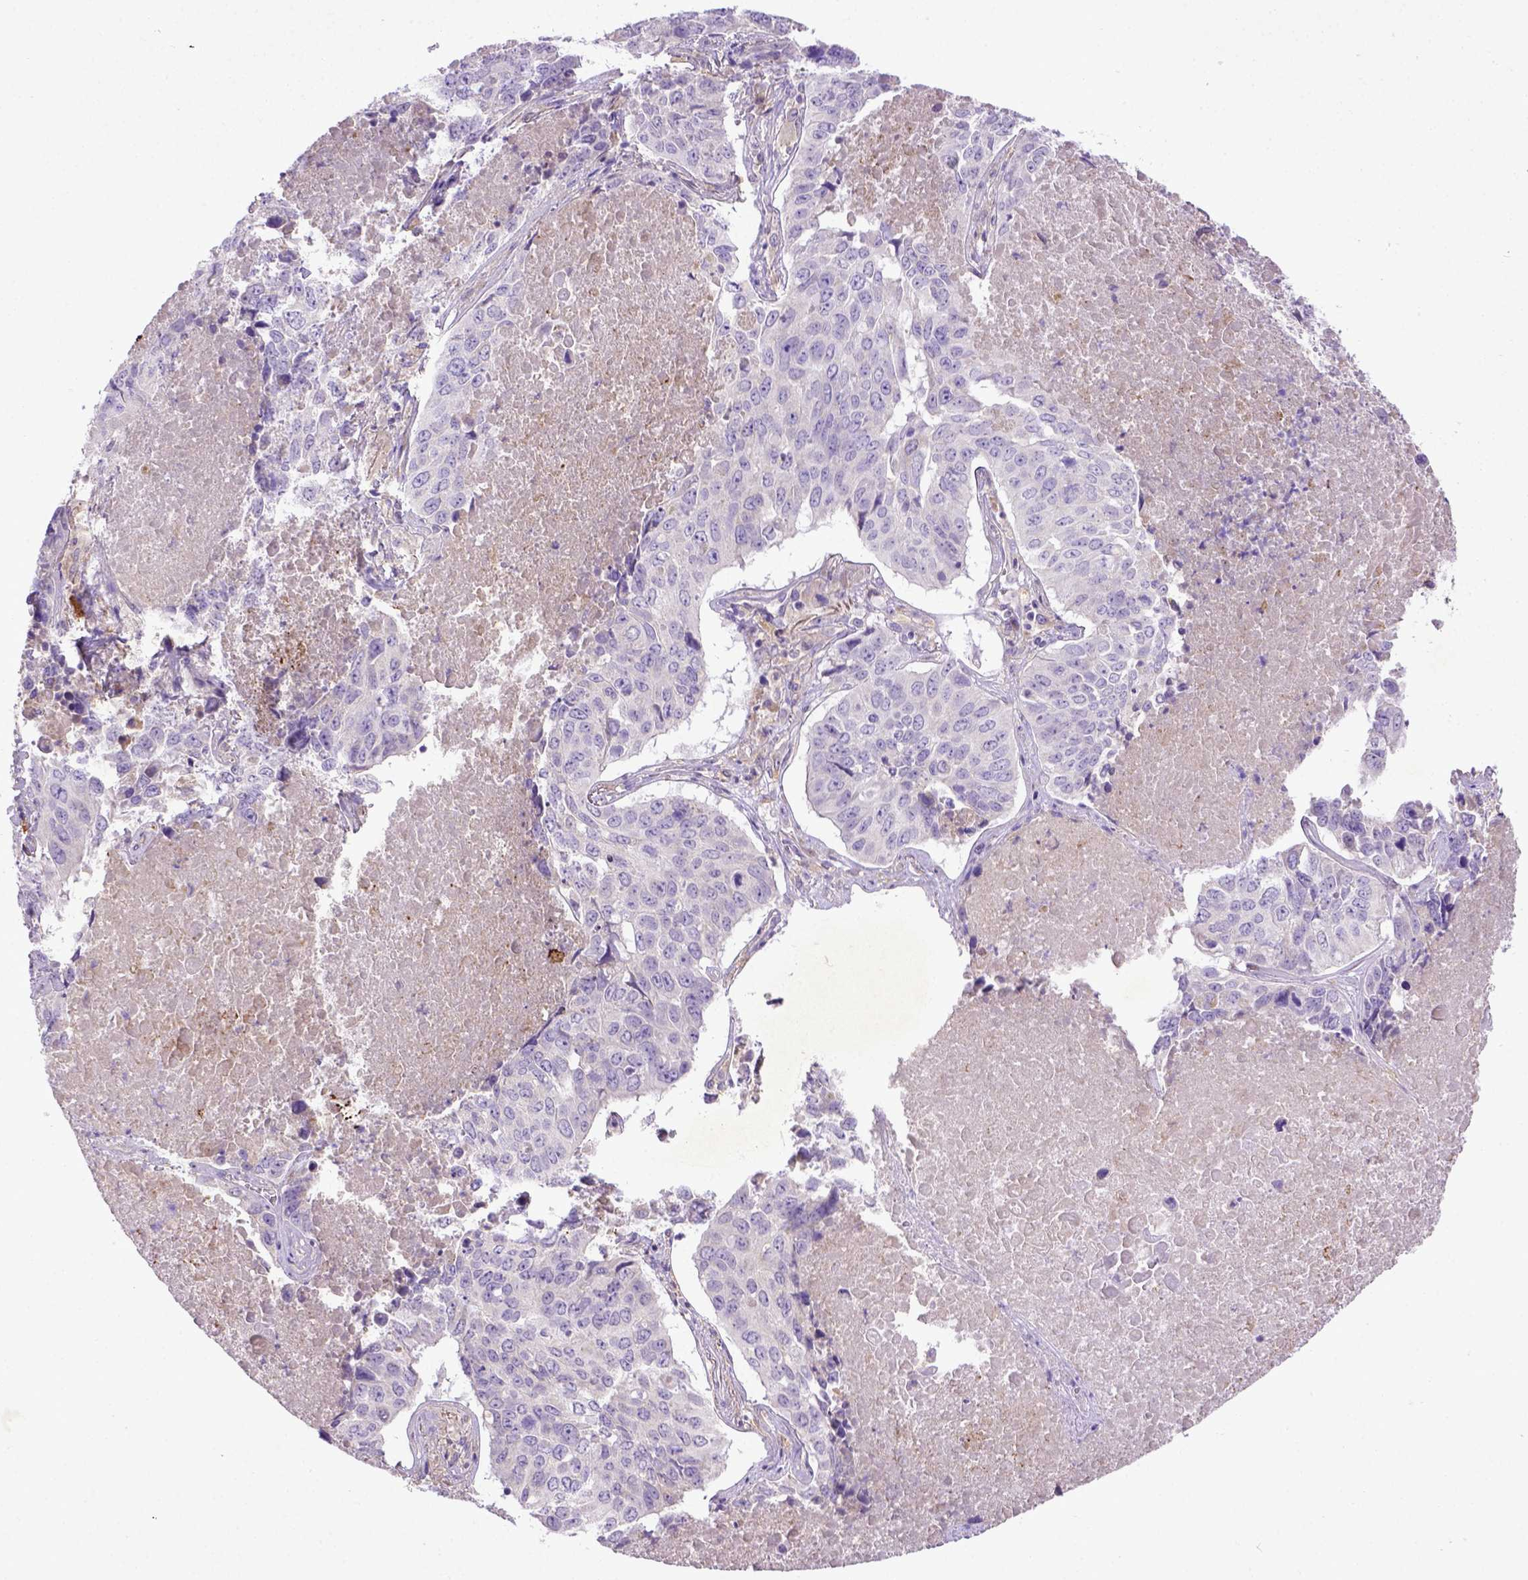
{"staining": {"intensity": "negative", "quantity": "none", "location": "none"}, "tissue": "lung cancer", "cell_type": "Tumor cells", "image_type": "cancer", "snomed": [{"axis": "morphology", "description": "Normal tissue, NOS"}, {"axis": "morphology", "description": "Squamous cell carcinoma, NOS"}, {"axis": "topography", "description": "Bronchus"}, {"axis": "topography", "description": "Lung"}], "caption": "A high-resolution micrograph shows immunohistochemistry staining of lung cancer (squamous cell carcinoma), which displays no significant staining in tumor cells.", "gene": "DEPDC1B", "patient": {"sex": "male", "age": 64}}